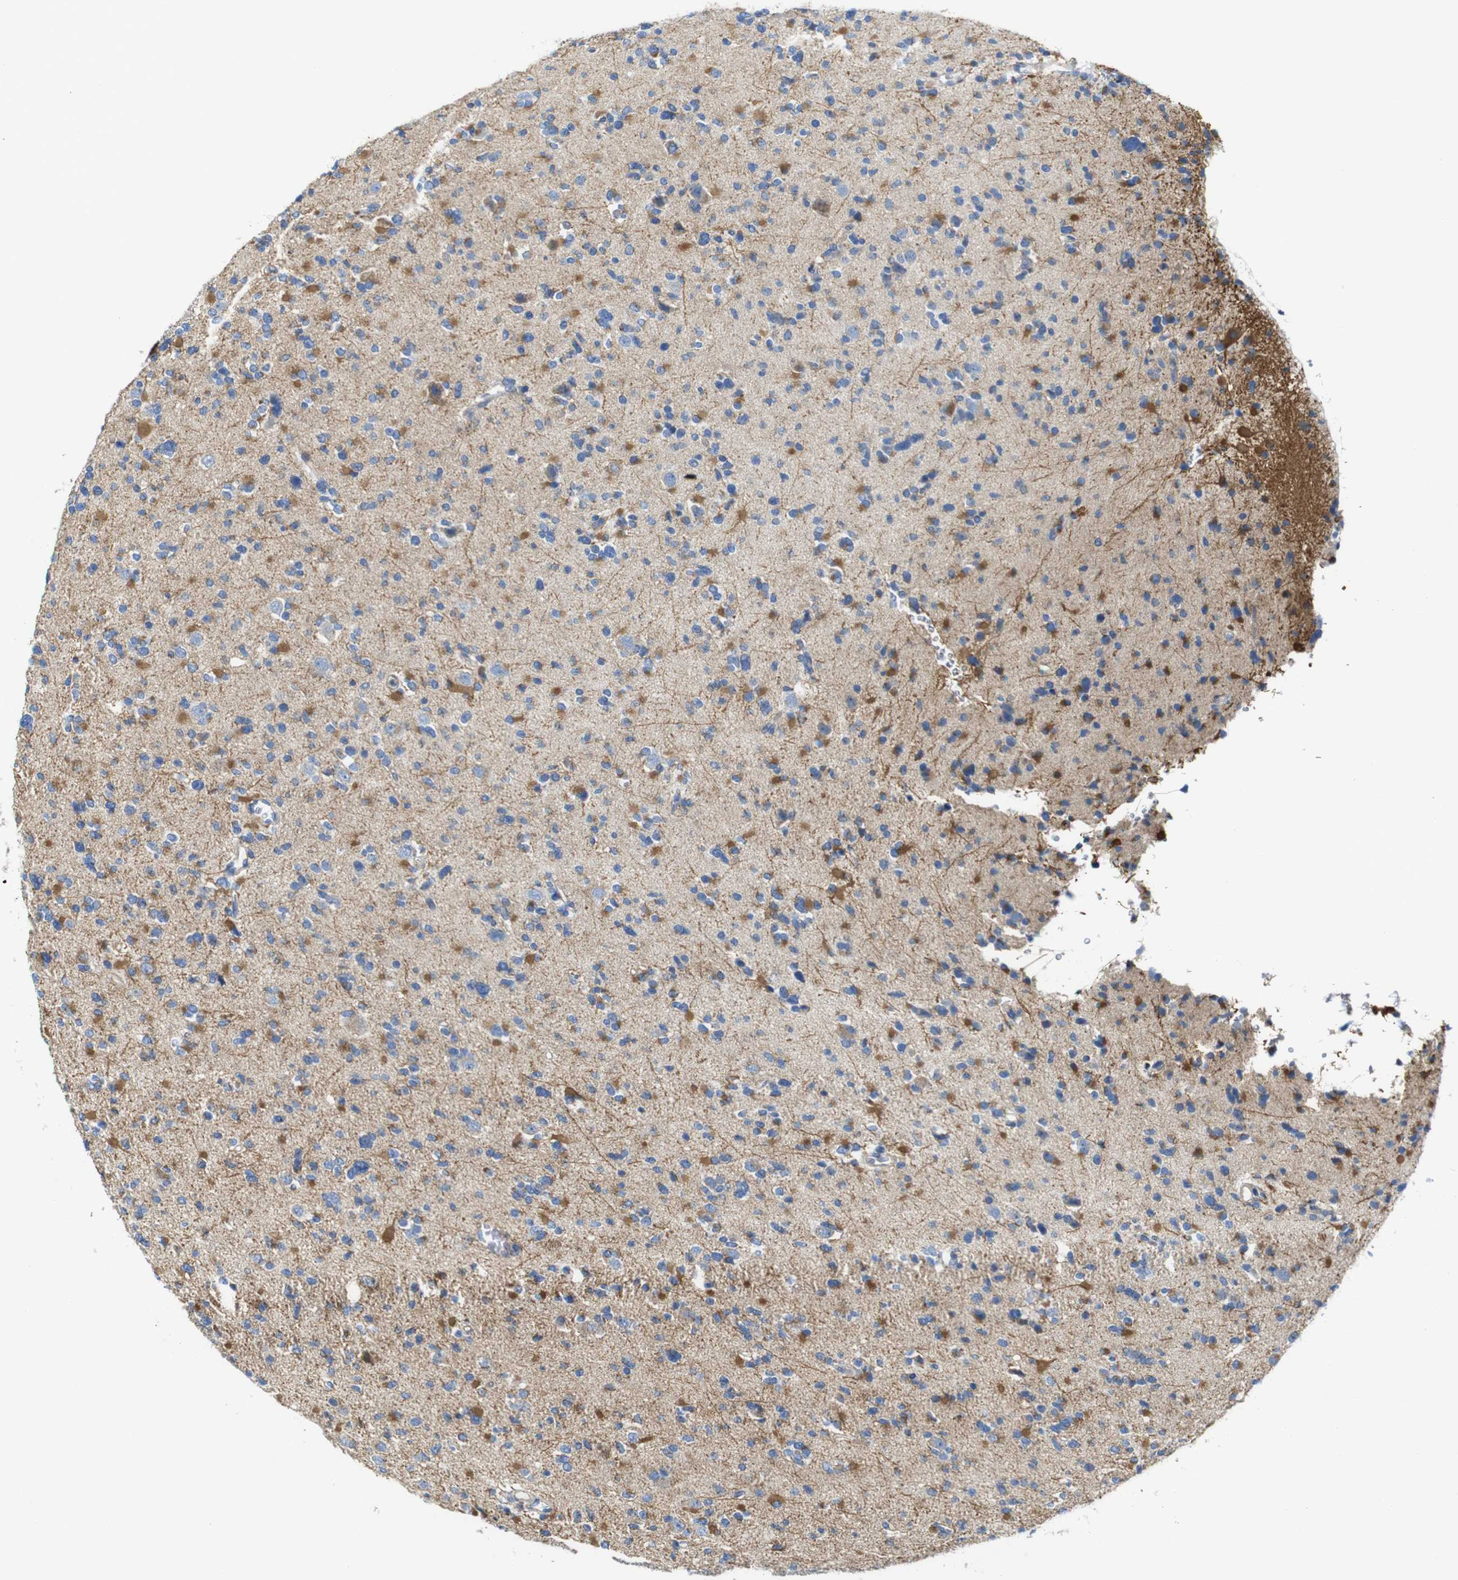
{"staining": {"intensity": "moderate", "quantity": "25%-75%", "location": "cytoplasmic/membranous"}, "tissue": "glioma", "cell_type": "Tumor cells", "image_type": "cancer", "snomed": [{"axis": "morphology", "description": "Glioma, malignant, Low grade"}, {"axis": "topography", "description": "Brain"}], "caption": "High-power microscopy captured an IHC micrograph of malignant glioma (low-grade), revealing moderate cytoplasmic/membranous positivity in approximately 25%-75% of tumor cells. The staining was performed using DAB (3,3'-diaminobenzidine) to visualize the protein expression in brown, while the nuclei were stained in blue with hematoxylin (Magnification: 20x).", "gene": "PDCD1LG2", "patient": {"sex": "female", "age": 22}}